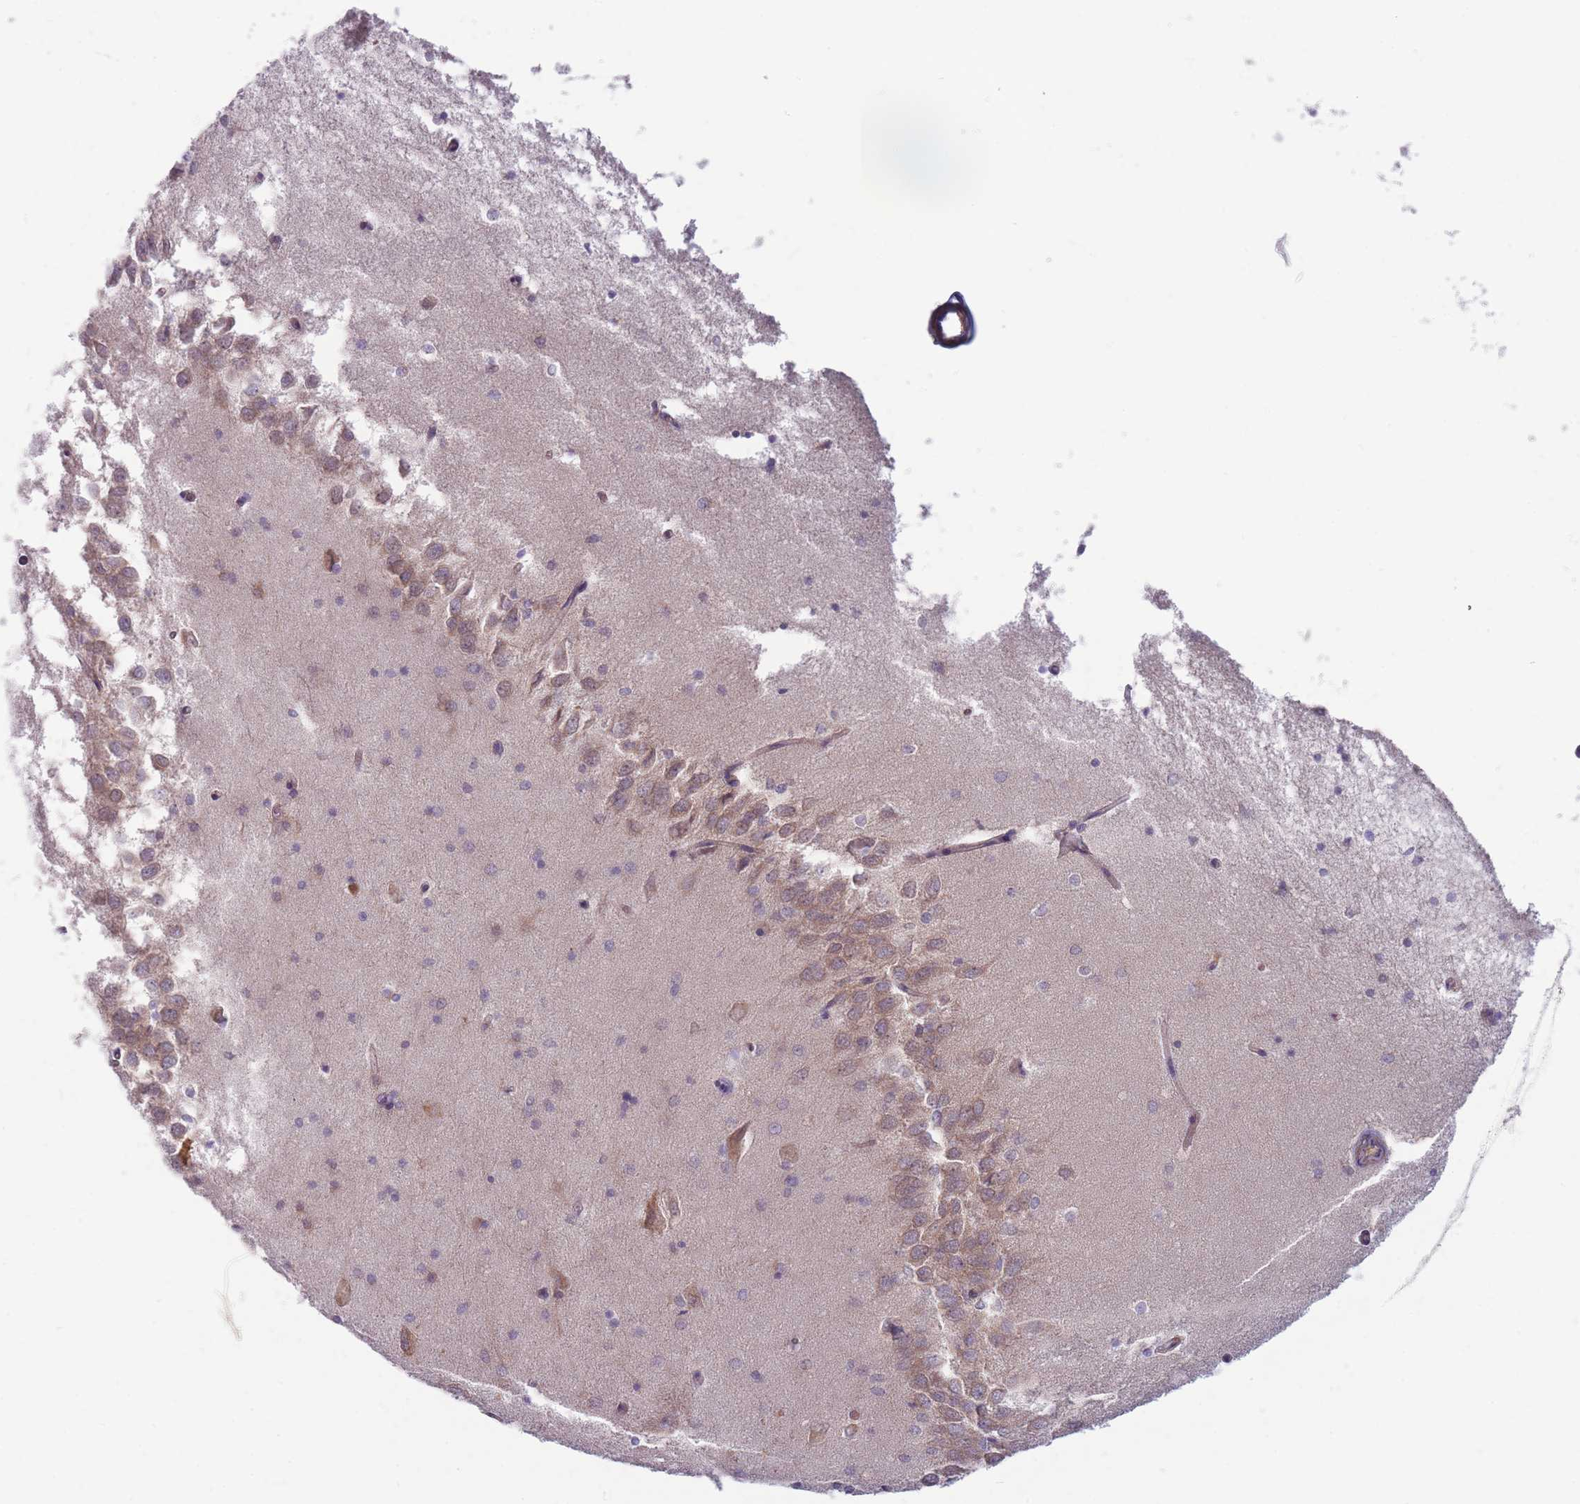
{"staining": {"intensity": "negative", "quantity": "none", "location": "none"}, "tissue": "hippocampus", "cell_type": "Glial cells", "image_type": "normal", "snomed": [{"axis": "morphology", "description": "Normal tissue, NOS"}, {"axis": "topography", "description": "Hippocampus"}], "caption": "Hippocampus stained for a protein using immunohistochemistry demonstrates no expression glial cells.", "gene": "PNPLA5", "patient": {"sex": "male", "age": 45}}